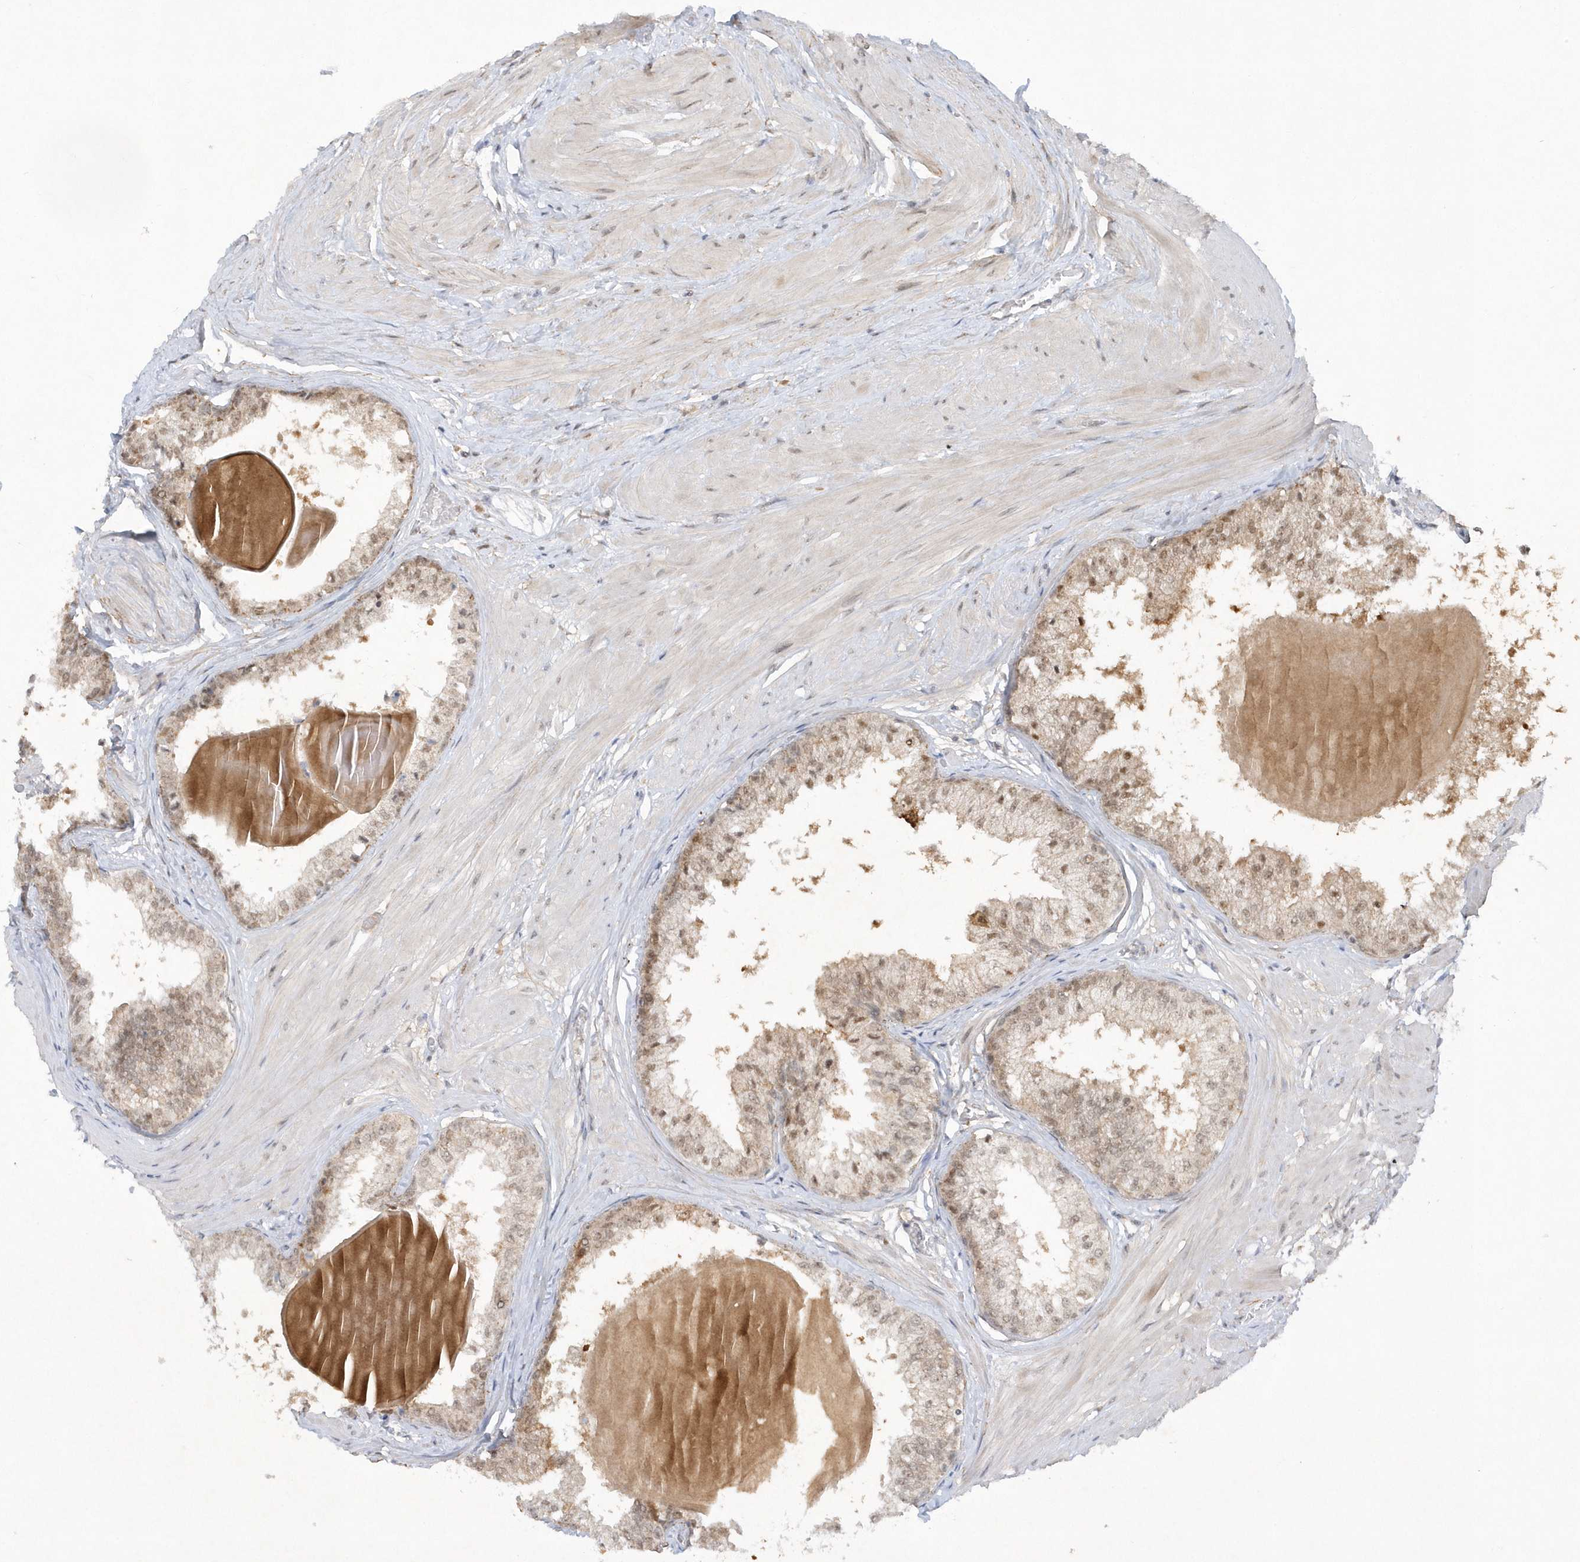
{"staining": {"intensity": "weak", "quantity": "25%-75%", "location": "cytoplasmic/membranous,nuclear"}, "tissue": "prostate", "cell_type": "Glandular cells", "image_type": "normal", "snomed": [{"axis": "morphology", "description": "Normal tissue, NOS"}, {"axis": "topography", "description": "Prostate"}], "caption": "Immunohistochemistry (IHC) of normal human prostate reveals low levels of weak cytoplasmic/membranous,nuclear positivity in about 25%-75% of glandular cells.", "gene": "CPSF3", "patient": {"sex": "male", "age": 48}}